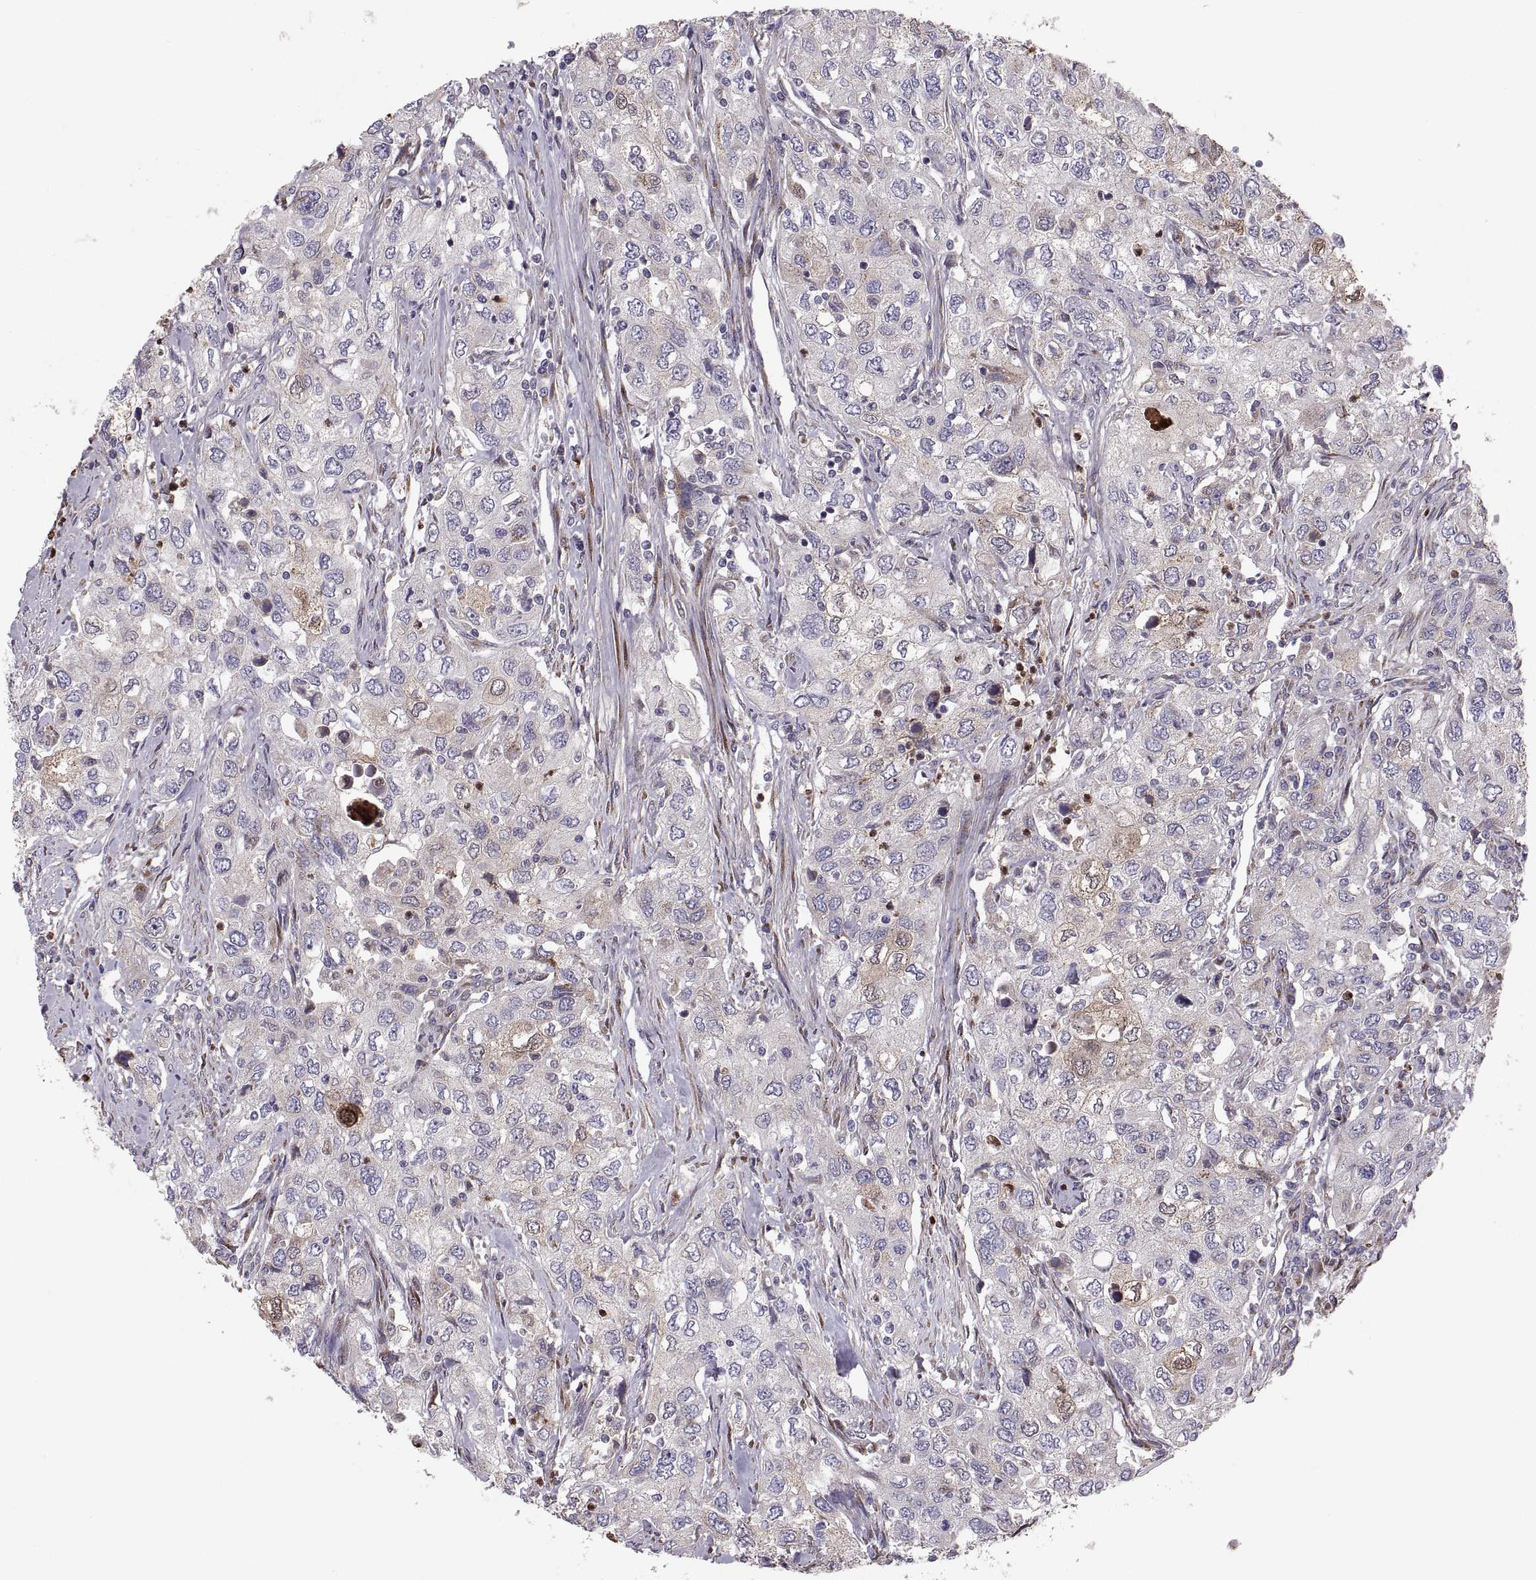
{"staining": {"intensity": "weak", "quantity": "<25%", "location": "cytoplasmic/membranous"}, "tissue": "urothelial cancer", "cell_type": "Tumor cells", "image_type": "cancer", "snomed": [{"axis": "morphology", "description": "Urothelial carcinoma, High grade"}, {"axis": "topography", "description": "Urinary bladder"}], "caption": "This is an IHC histopathology image of urothelial carcinoma (high-grade). There is no expression in tumor cells.", "gene": "TESC", "patient": {"sex": "male", "age": 76}}